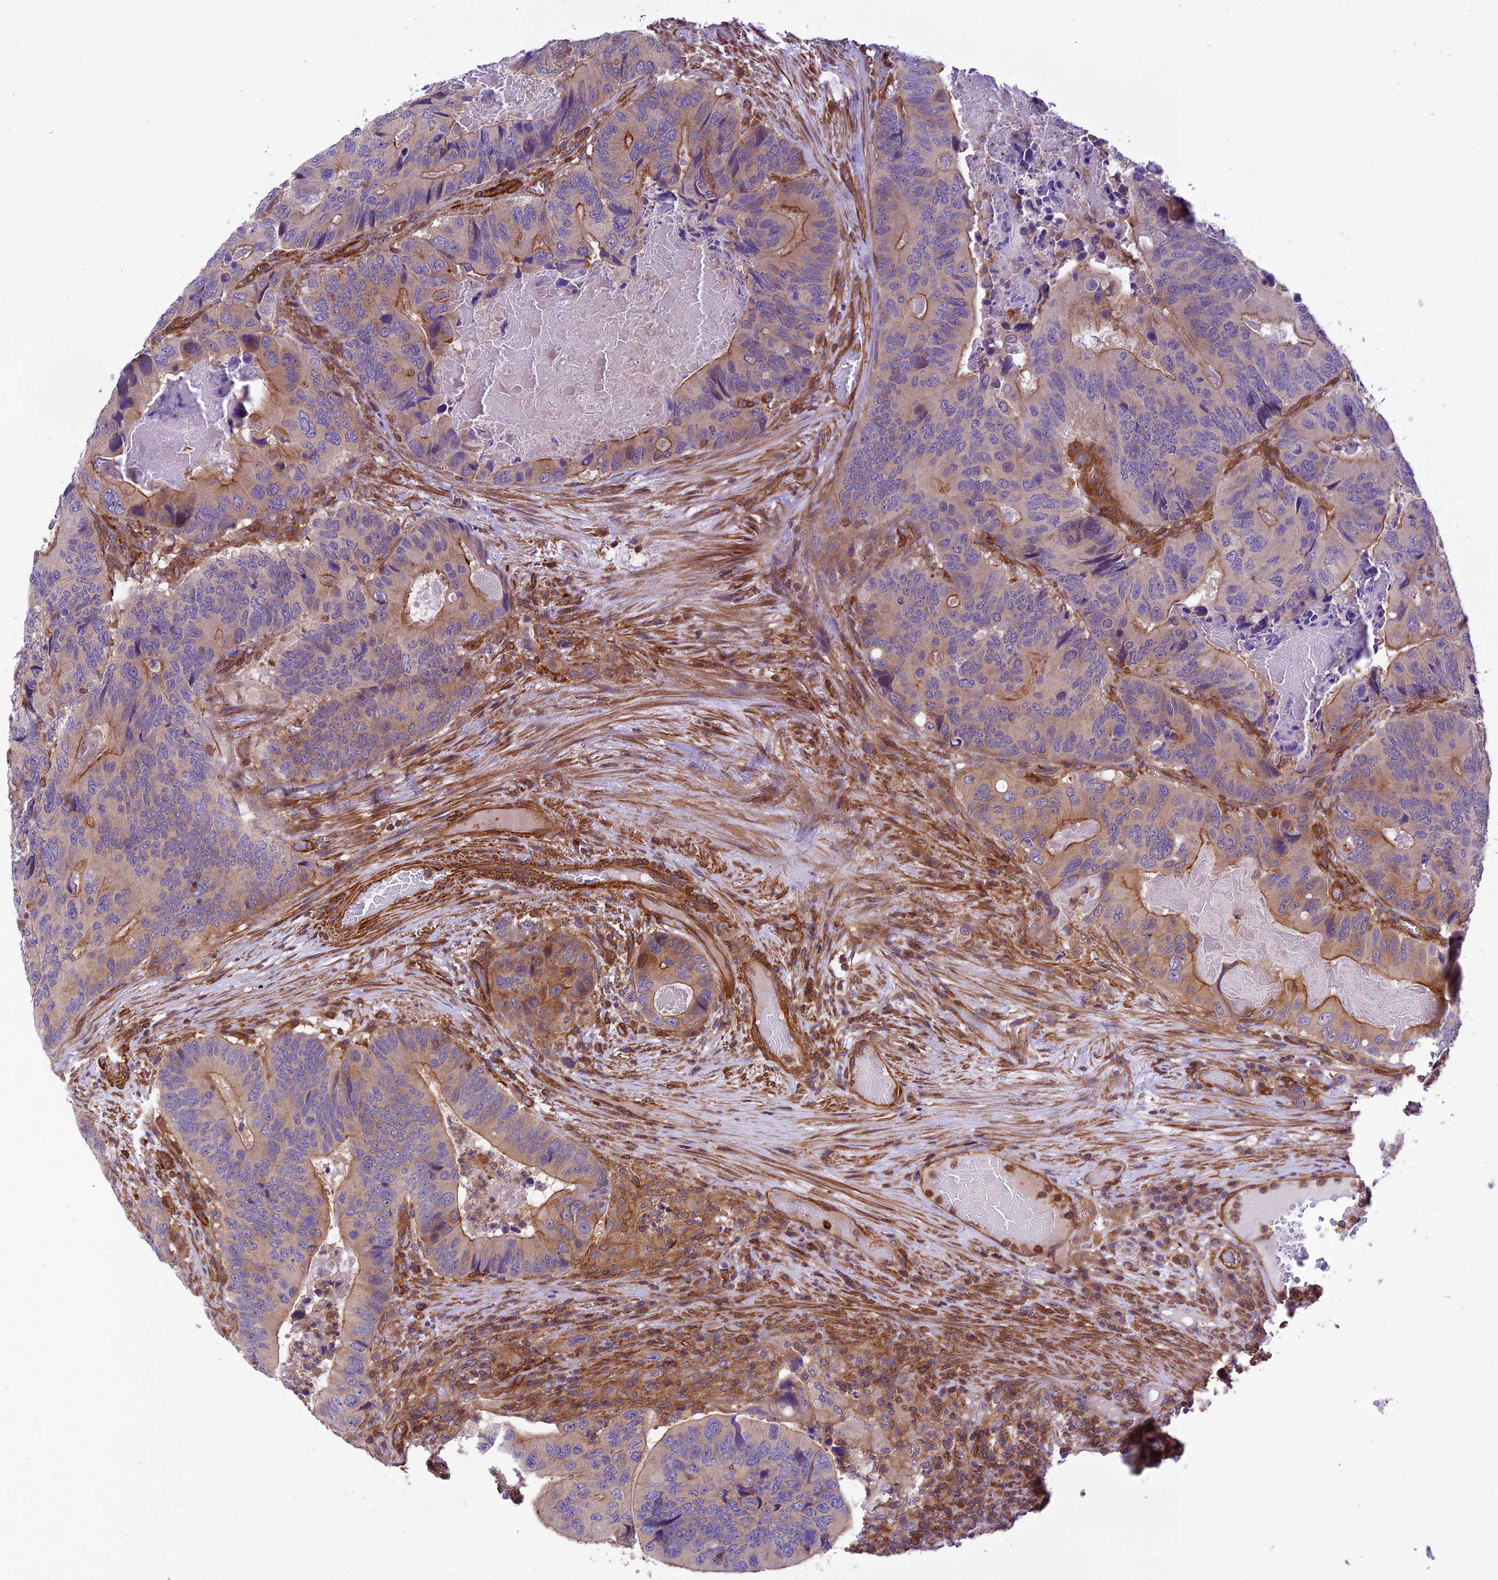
{"staining": {"intensity": "moderate", "quantity": "<25%", "location": "cytoplasmic/membranous"}, "tissue": "colorectal cancer", "cell_type": "Tumor cells", "image_type": "cancer", "snomed": [{"axis": "morphology", "description": "Adenocarcinoma, NOS"}, {"axis": "topography", "description": "Colon"}], "caption": "Immunohistochemistry (IHC) histopathology image of human colorectal cancer (adenocarcinoma) stained for a protein (brown), which demonstrates low levels of moderate cytoplasmic/membranous staining in approximately <25% of tumor cells.", "gene": "EVI5L", "patient": {"sex": "male", "age": 84}}